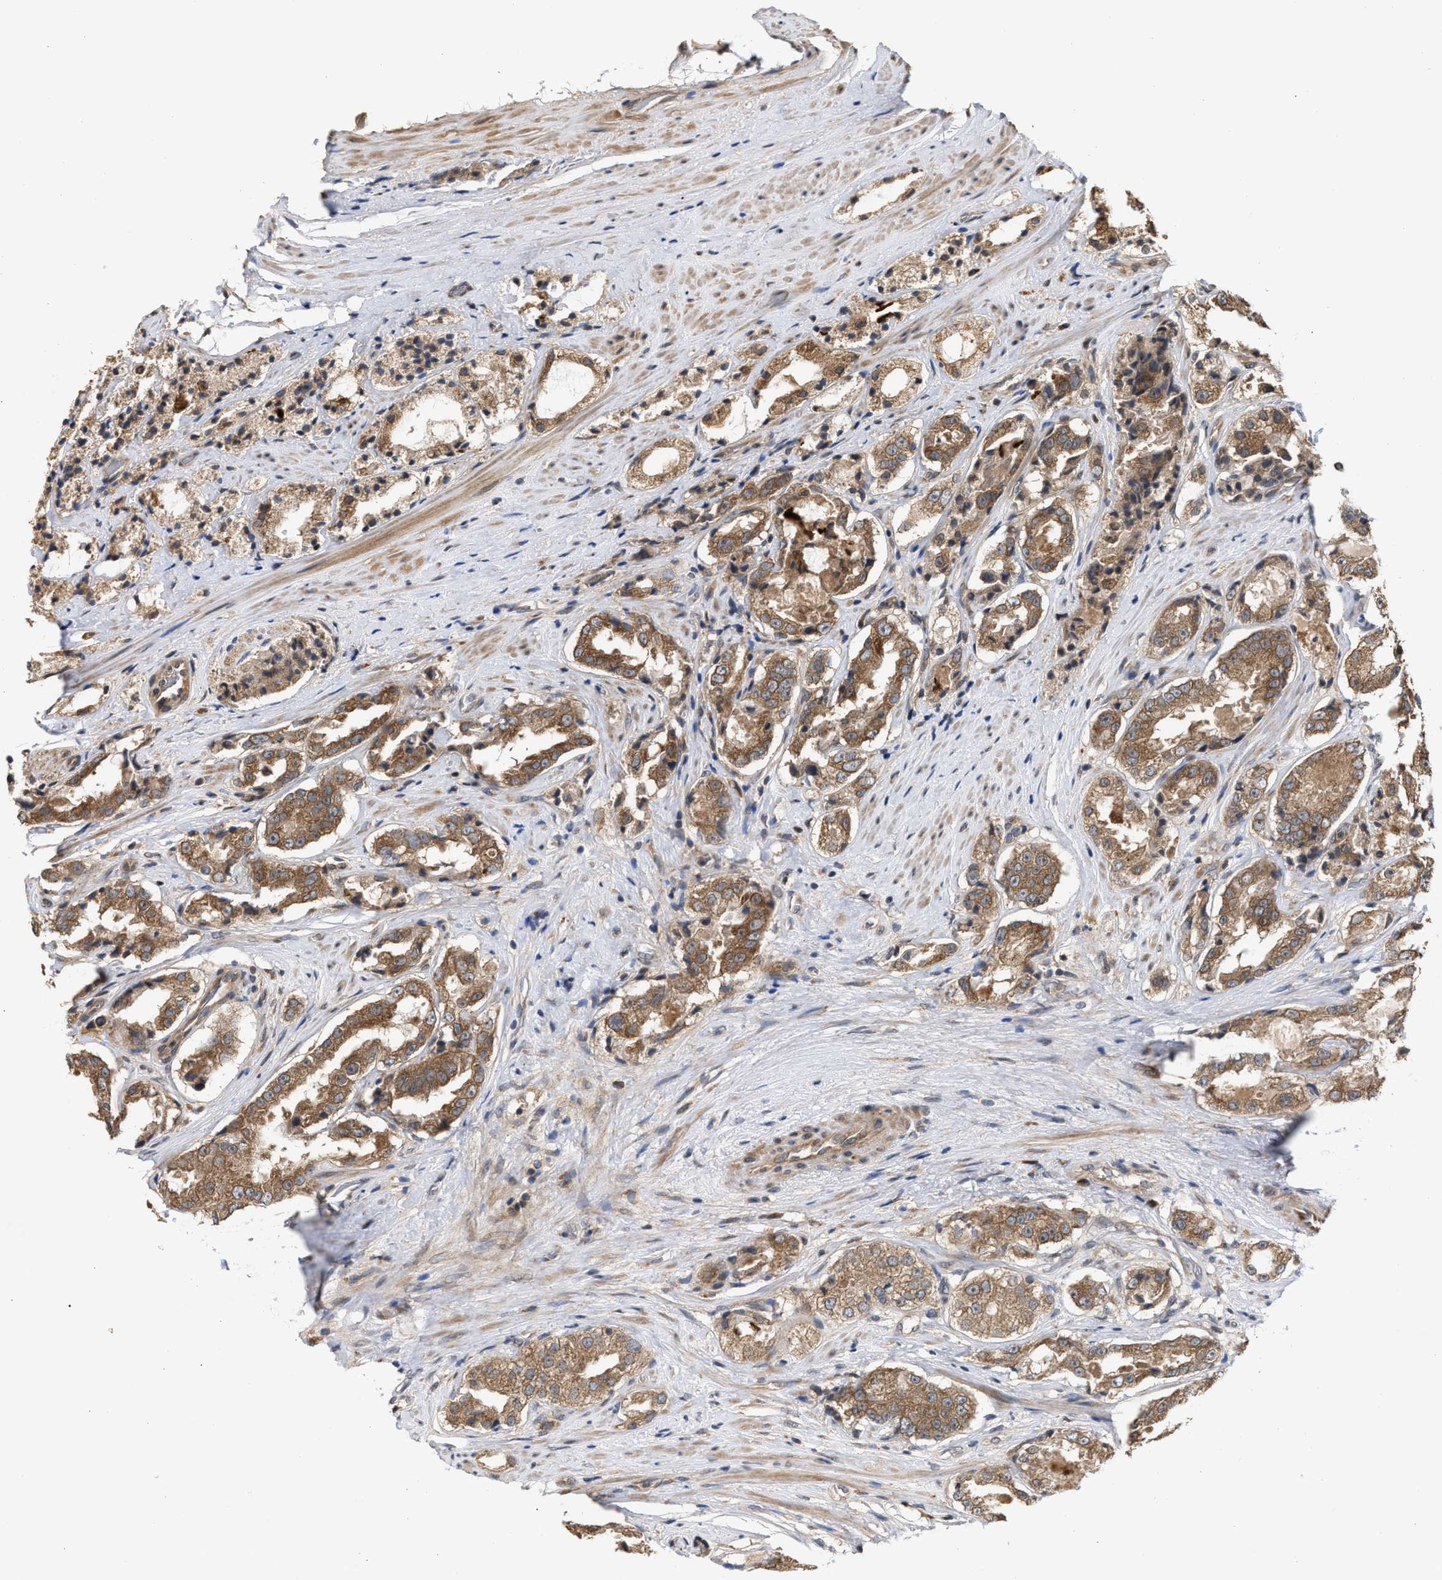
{"staining": {"intensity": "moderate", "quantity": ">75%", "location": "cytoplasmic/membranous"}, "tissue": "prostate cancer", "cell_type": "Tumor cells", "image_type": "cancer", "snomed": [{"axis": "morphology", "description": "Adenocarcinoma, High grade"}, {"axis": "topography", "description": "Prostate"}], "caption": "An immunohistochemistry micrograph of tumor tissue is shown. Protein staining in brown shows moderate cytoplasmic/membranous positivity in prostate cancer within tumor cells.", "gene": "SAR1A", "patient": {"sex": "male", "age": 73}}